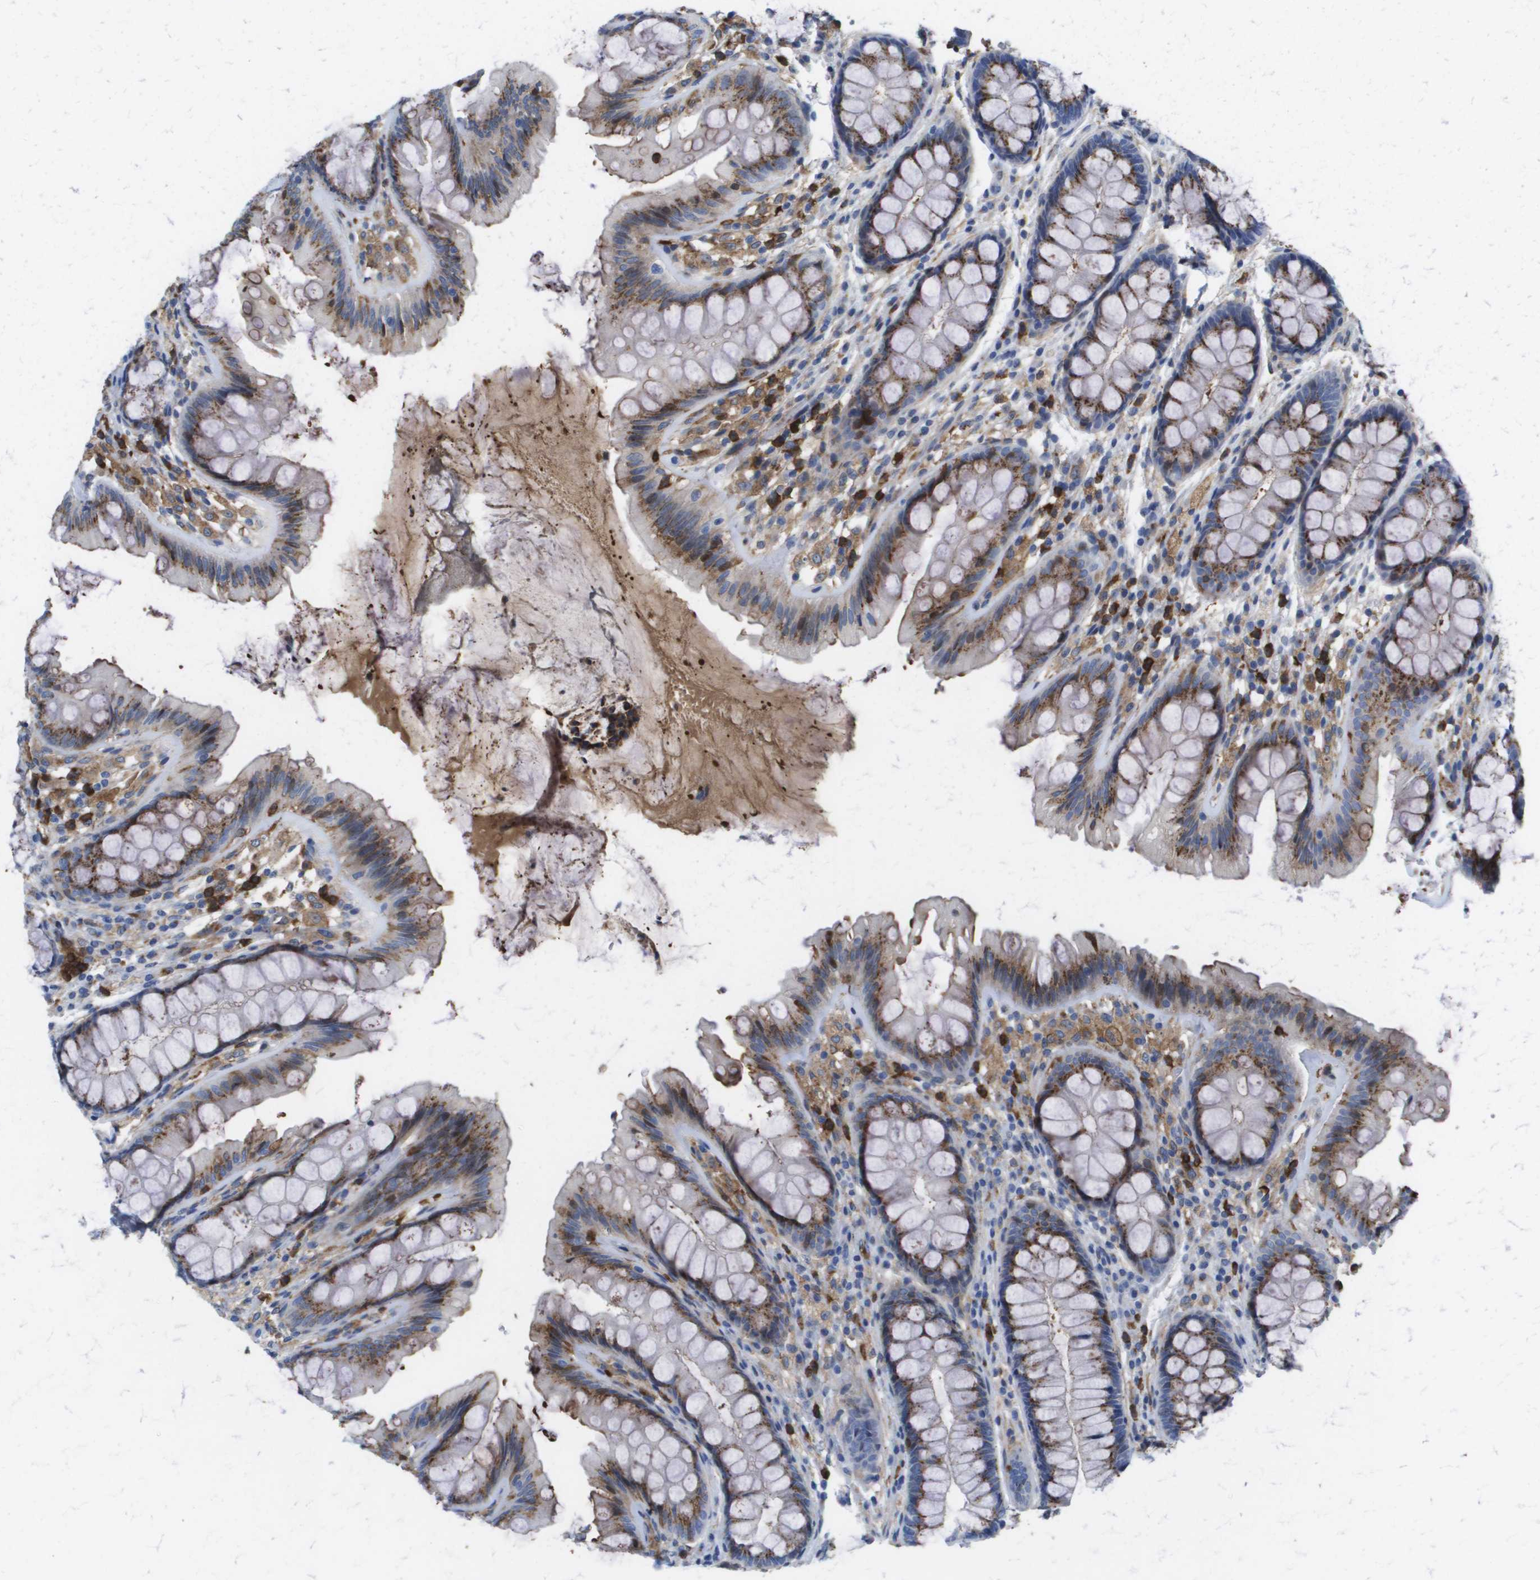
{"staining": {"intensity": "moderate", "quantity": "25%-75%", "location": "cytoplasmic/membranous"}, "tissue": "colon", "cell_type": "Endothelial cells", "image_type": "normal", "snomed": [{"axis": "morphology", "description": "Normal tissue, NOS"}, {"axis": "topography", "description": "Colon"}], "caption": "DAB (3,3'-diaminobenzidine) immunohistochemical staining of unremarkable colon demonstrates moderate cytoplasmic/membranous protein expression in about 25%-75% of endothelial cells. The staining is performed using DAB (3,3'-diaminobenzidine) brown chromogen to label protein expression. The nuclei are counter-stained blue using hematoxylin.", "gene": "SLC37A2", "patient": {"sex": "female", "age": 56}}